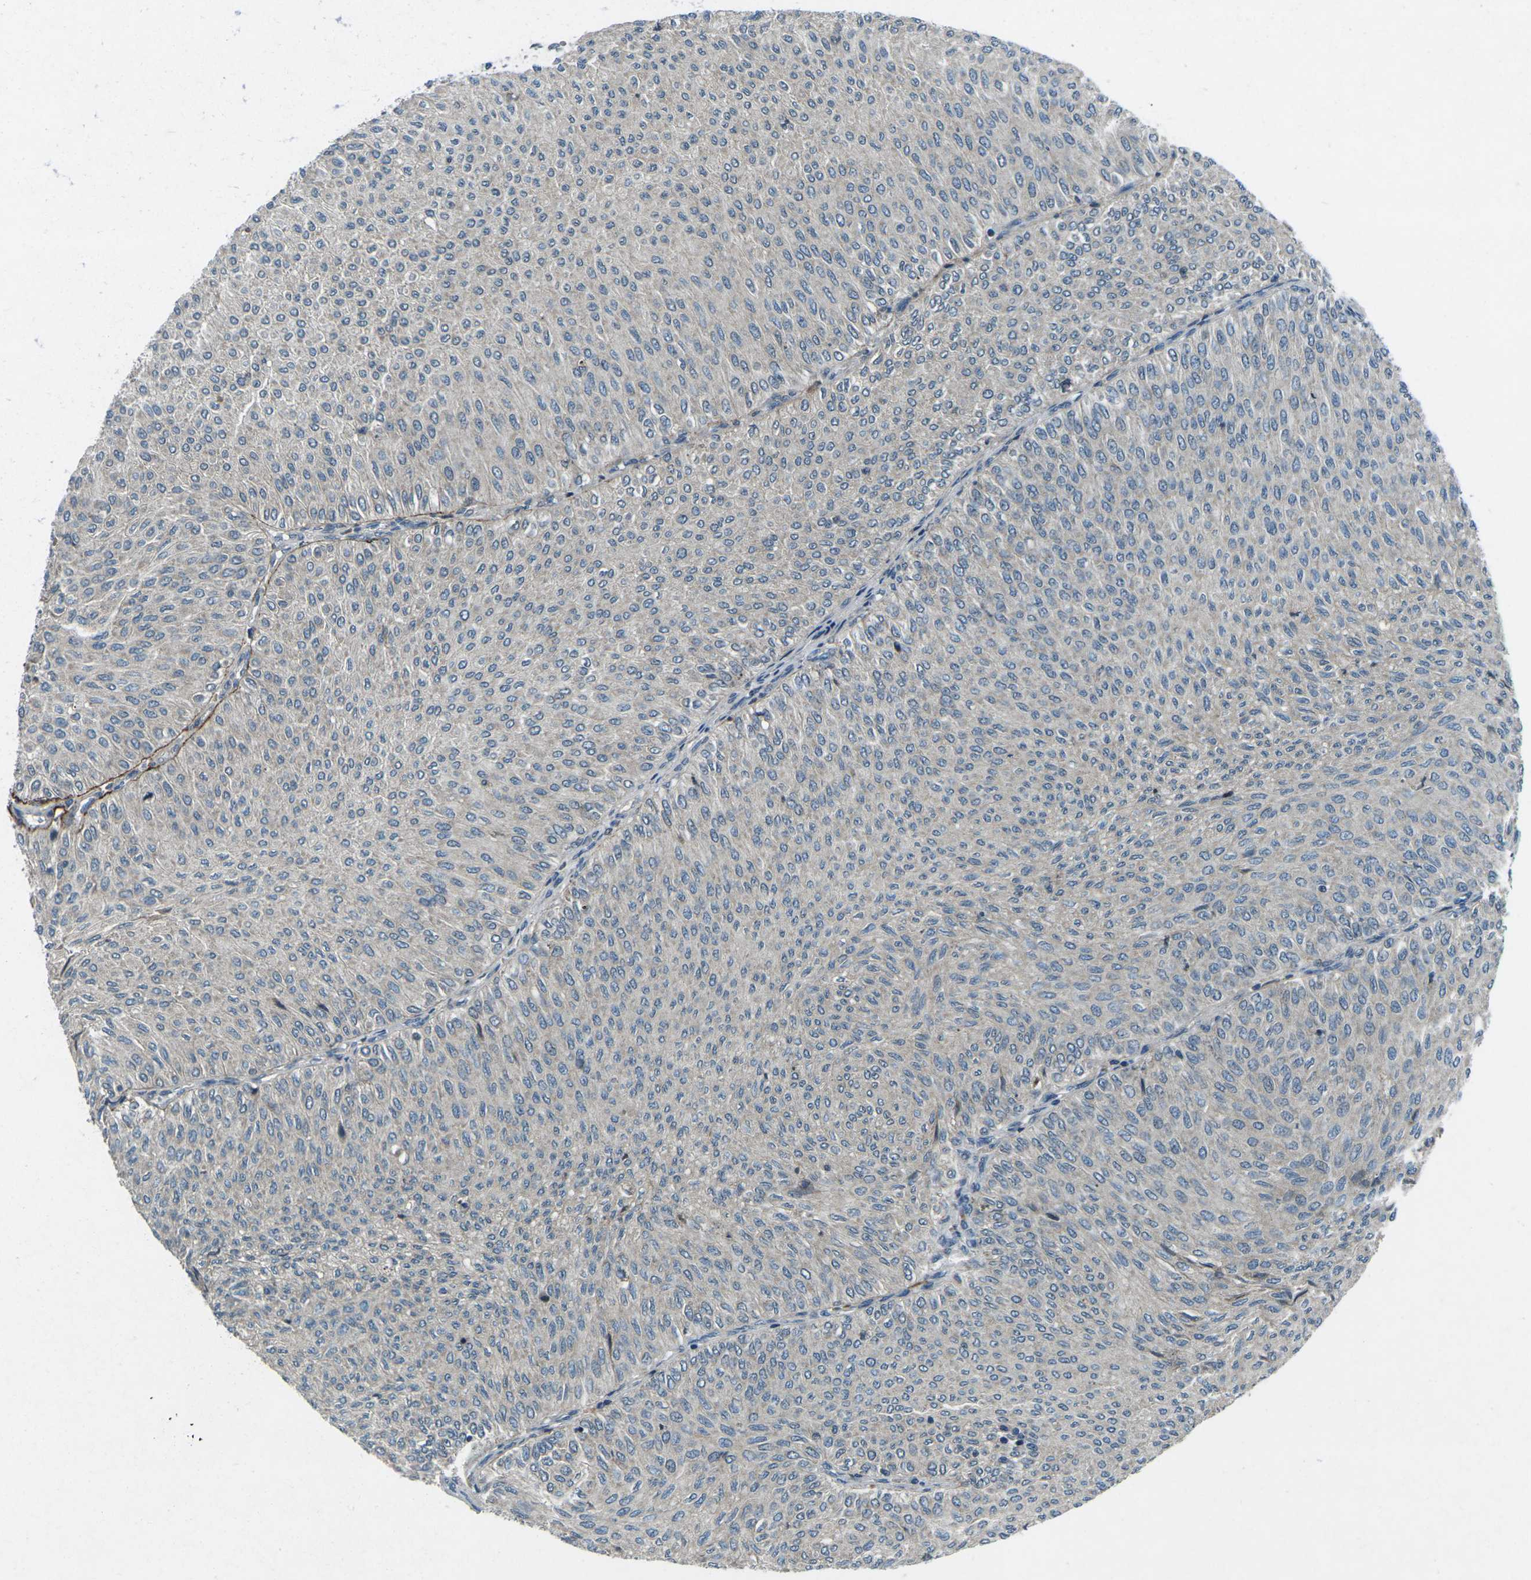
{"staining": {"intensity": "negative", "quantity": "none", "location": "none"}, "tissue": "urothelial cancer", "cell_type": "Tumor cells", "image_type": "cancer", "snomed": [{"axis": "morphology", "description": "Urothelial carcinoma, Low grade"}, {"axis": "topography", "description": "Urinary bladder"}], "caption": "This is a image of IHC staining of urothelial carcinoma (low-grade), which shows no positivity in tumor cells.", "gene": "CDK16", "patient": {"sex": "male", "age": 78}}